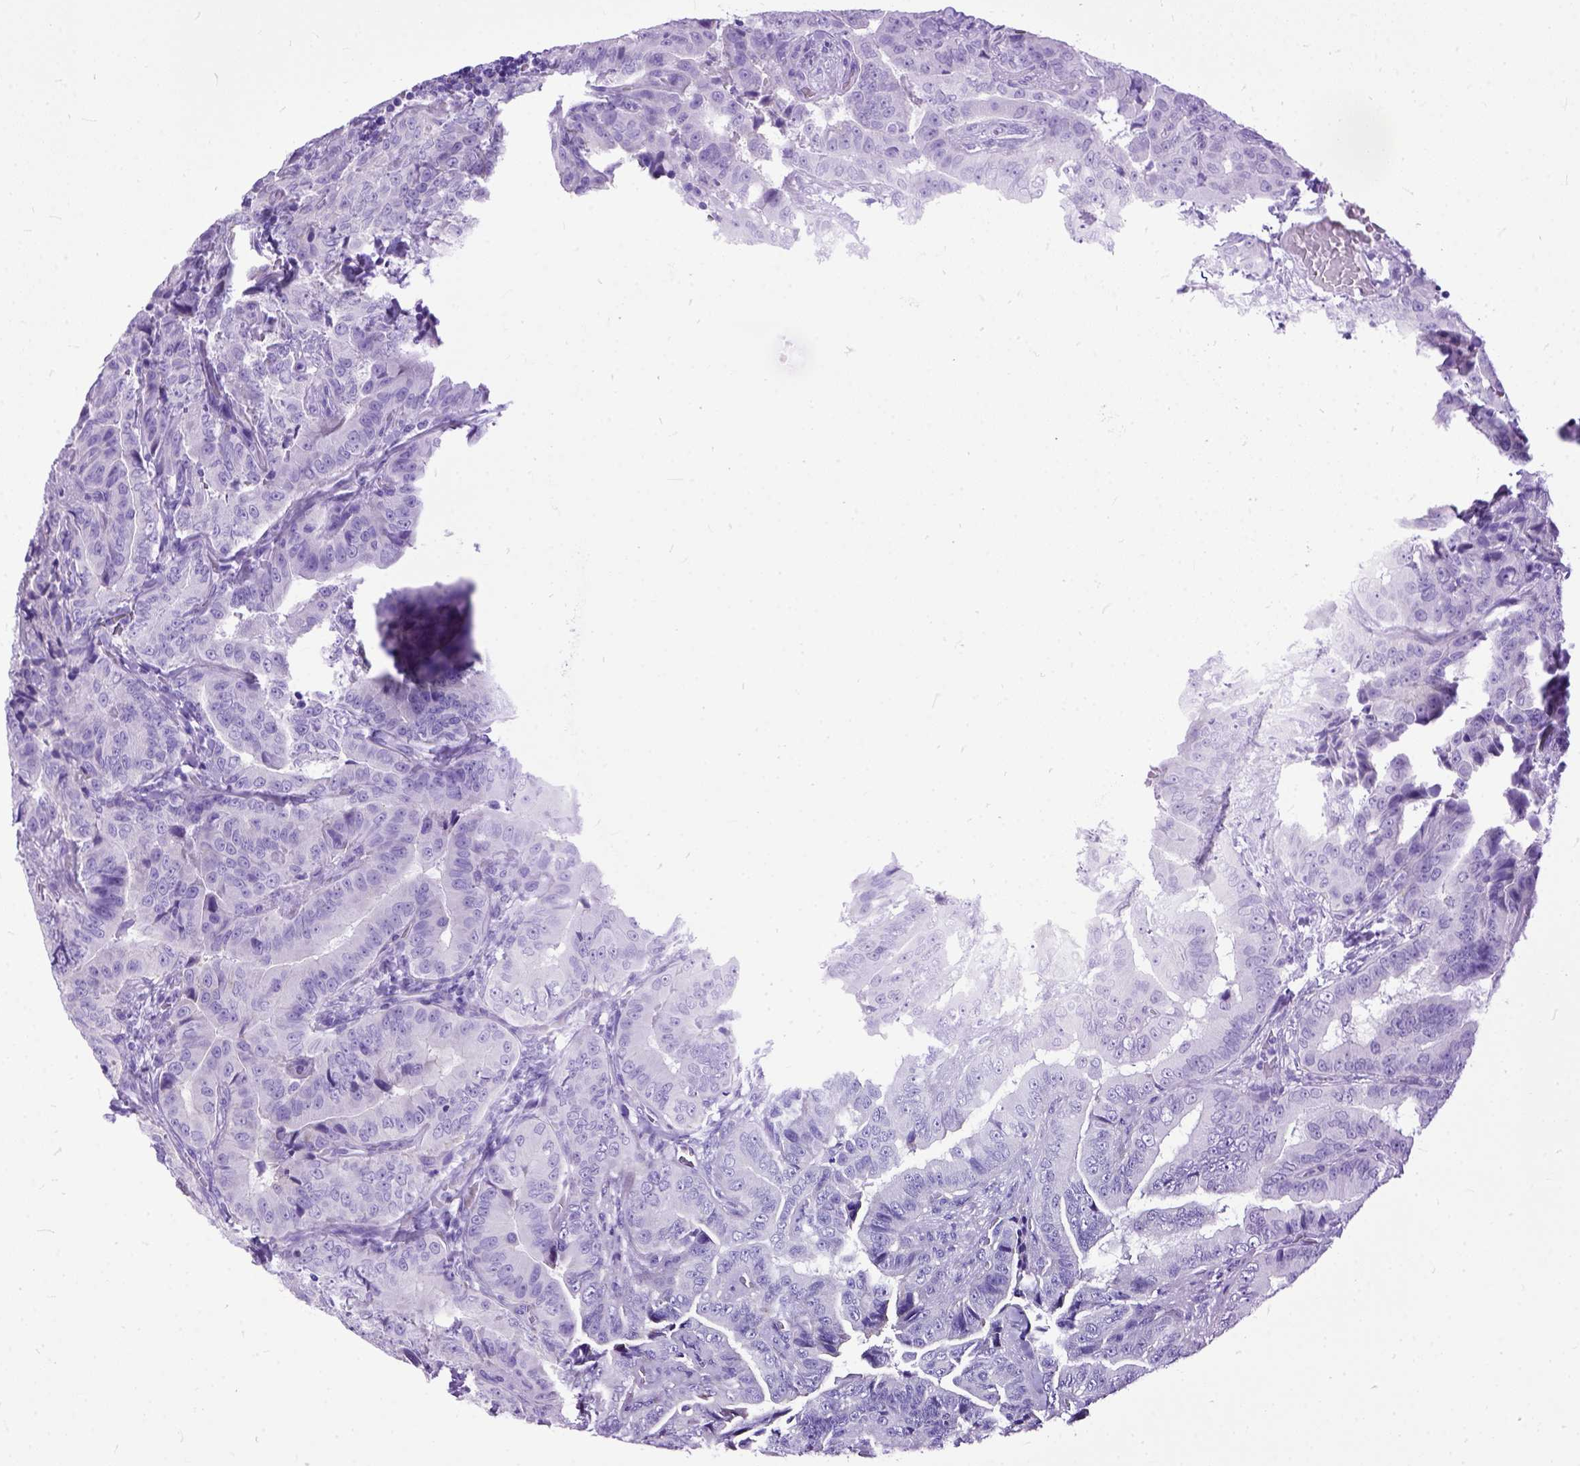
{"staining": {"intensity": "negative", "quantity": "none", "location": "none"}, "tissue": "thyroid cancer", "cell_type": "Tumor cells", "image_type": "cancer", "snomed": [{"axis": "morphology", "description": "Papillary adenocarcinoma, NOS"}, {"axis": "topography", "description": "Thyroid gland"}], "caption": "Tumor cells are negative for brown protein staining in papillary adenocarcinoma (thyroid).", "gene": "GNGT1", "patient": {"sex": "male", "age": 61}}